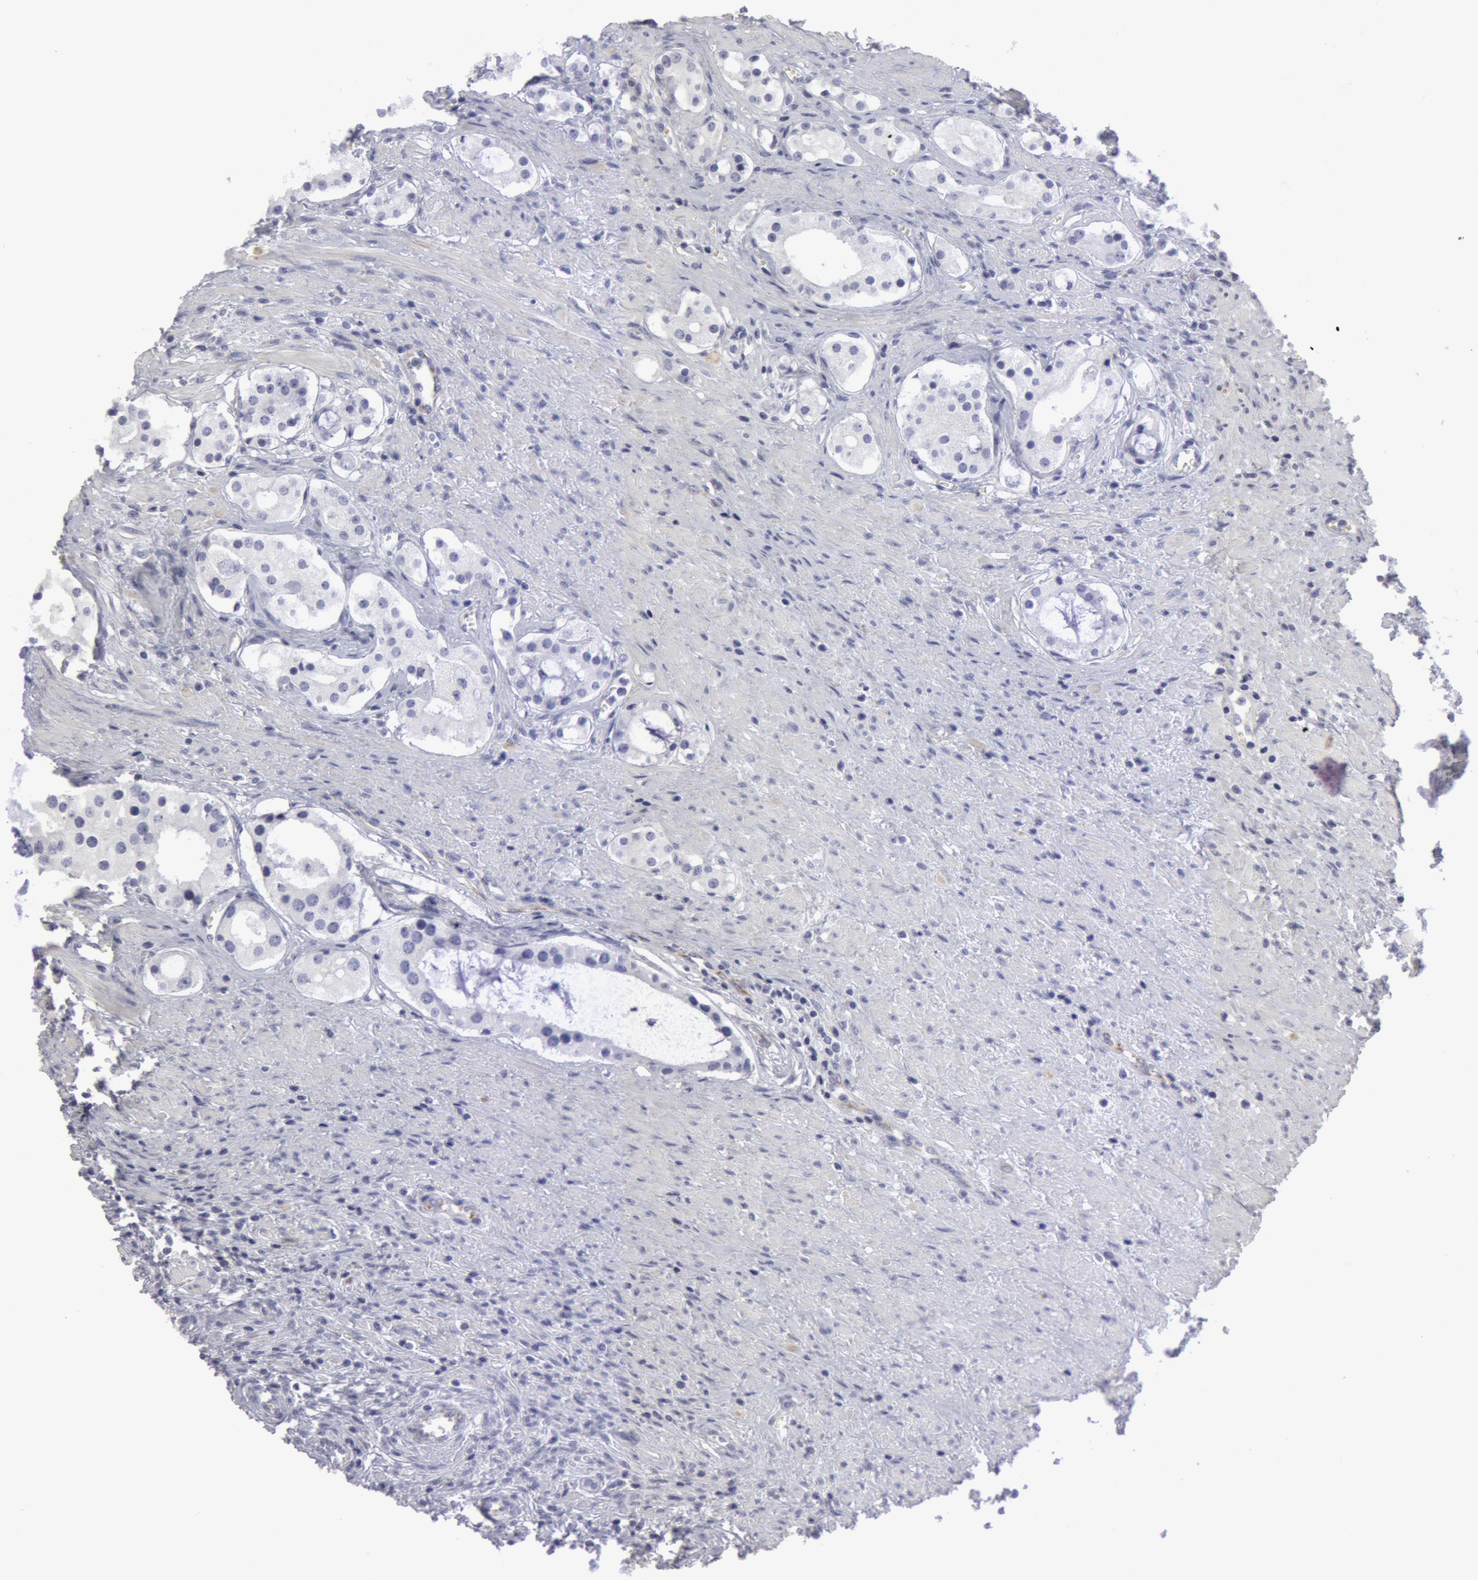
{"staining": {"intensity": "negative", "quantity": "none", "location": "none"}, "tissue": "prostate cancer", "cell_type": "Tumor cells", "image_type": "cancer", "snomed": [{"axis": "morphology", "description": "Adenocarcinoma, Medium grade"}, {"axis": "topography", "description": "Prostate"}], "caption": "High magnification brightfield microscopy of prostate cancer (medium-grade adenocarcinoma) stained with DAB (brown) and counterstained with hematoxylin (blue): tumor cells show no significant expression. Nuclei are stained in blue.", "gene": "SMC1B", "patient": {"sex": "male", "age": 73}}